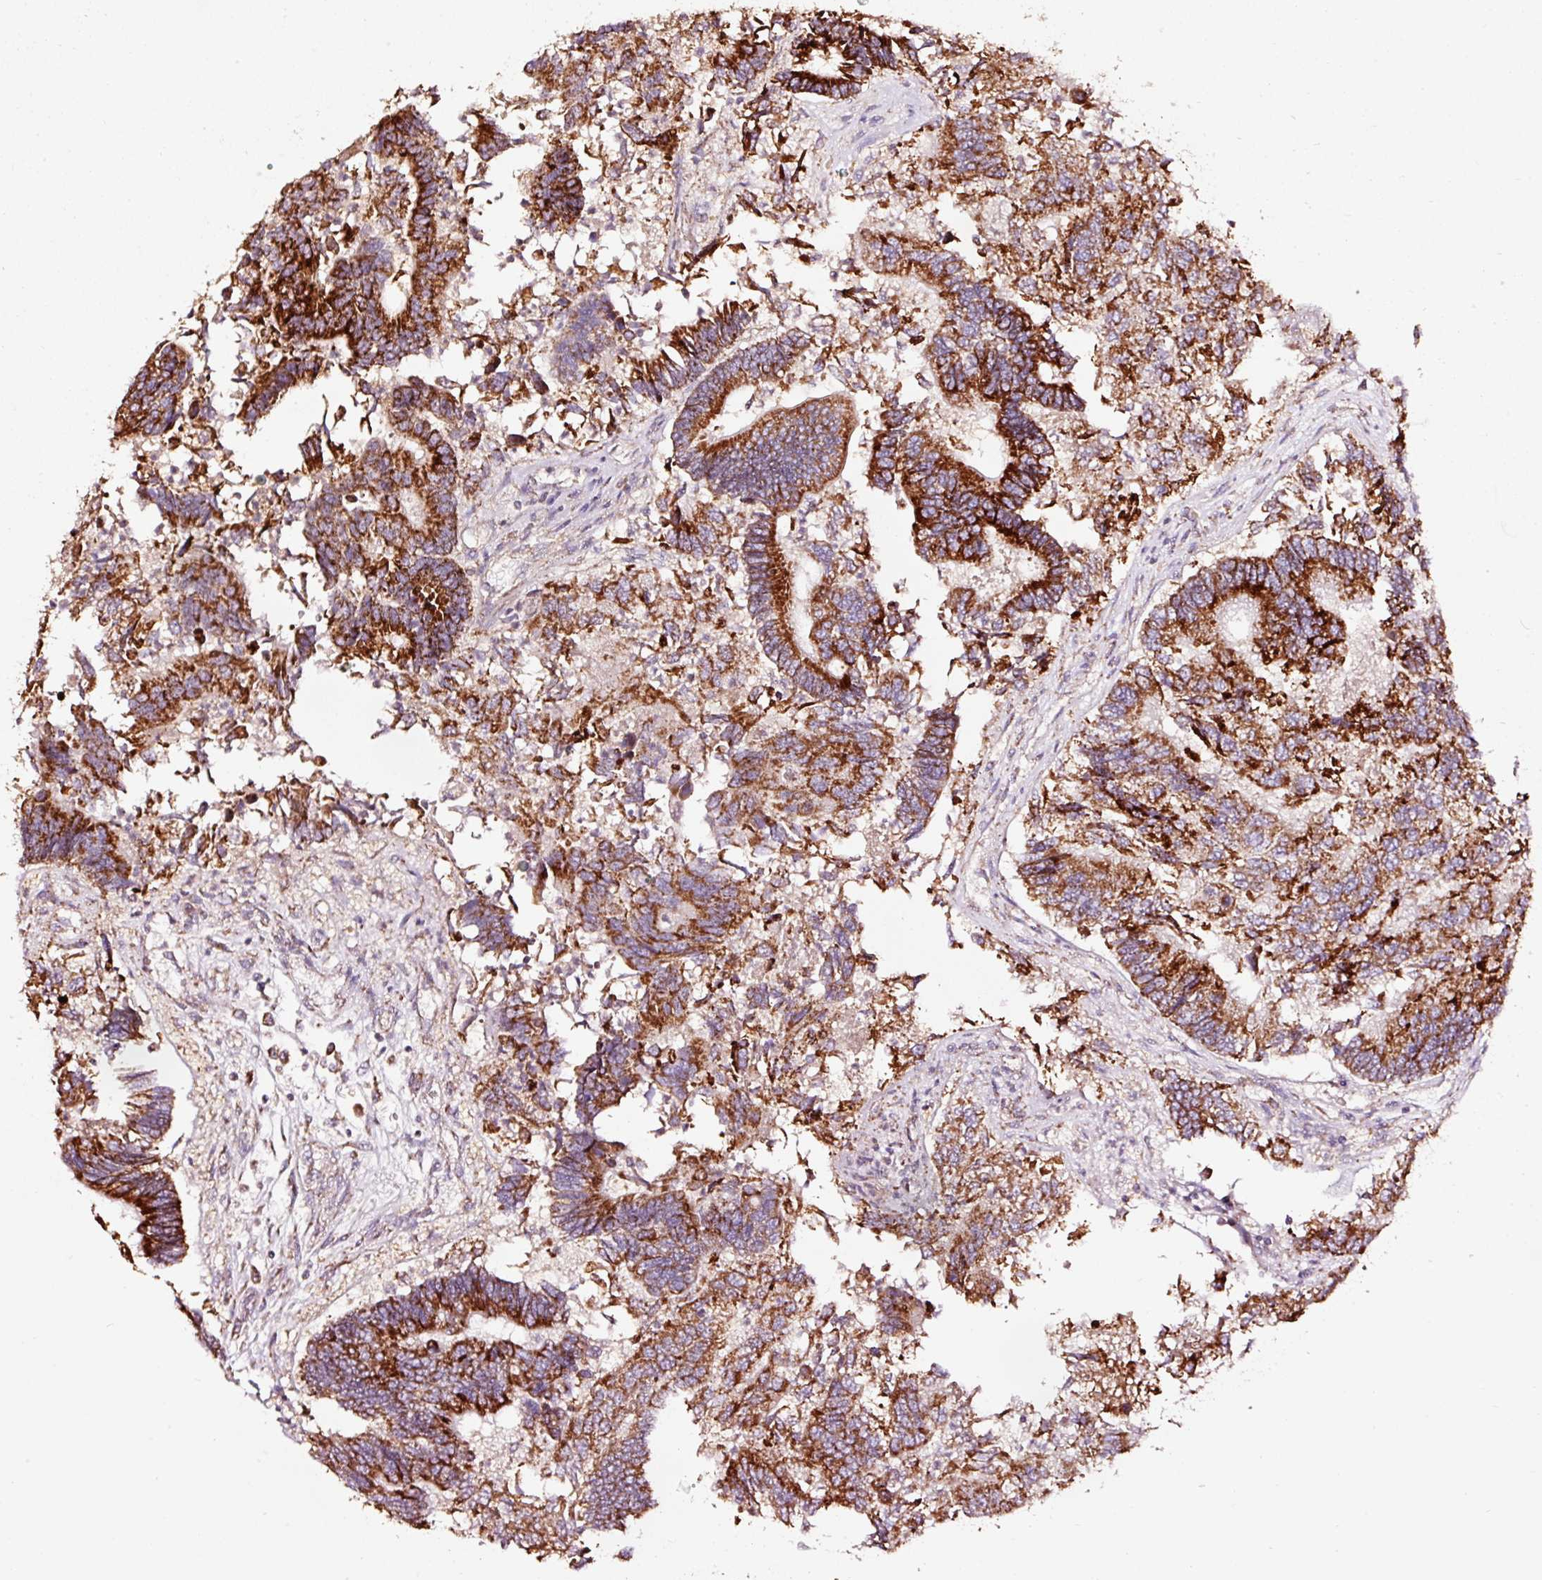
{"staining": {"intensity": "strong", "quantity": ">75%", "location": "cytoplasmic/membranous"}, "tissue": "colorectal cancer", "cell_type": "Tumor cells", "image_type": "cancer", "snomed": [{"axis": "morphology", "description": "Adenocarcinoma, NOS"}, {"axis": "topography", "description": "Colon"}], "caption": "Tumor cells exhibit high levels of strong cytoplasmic/membranous positivity in about >75% of cells in colorectal cancer (adenocarcinoma).", "gene": "TPM1", "patient": {"sex": "female", "age": 67}}